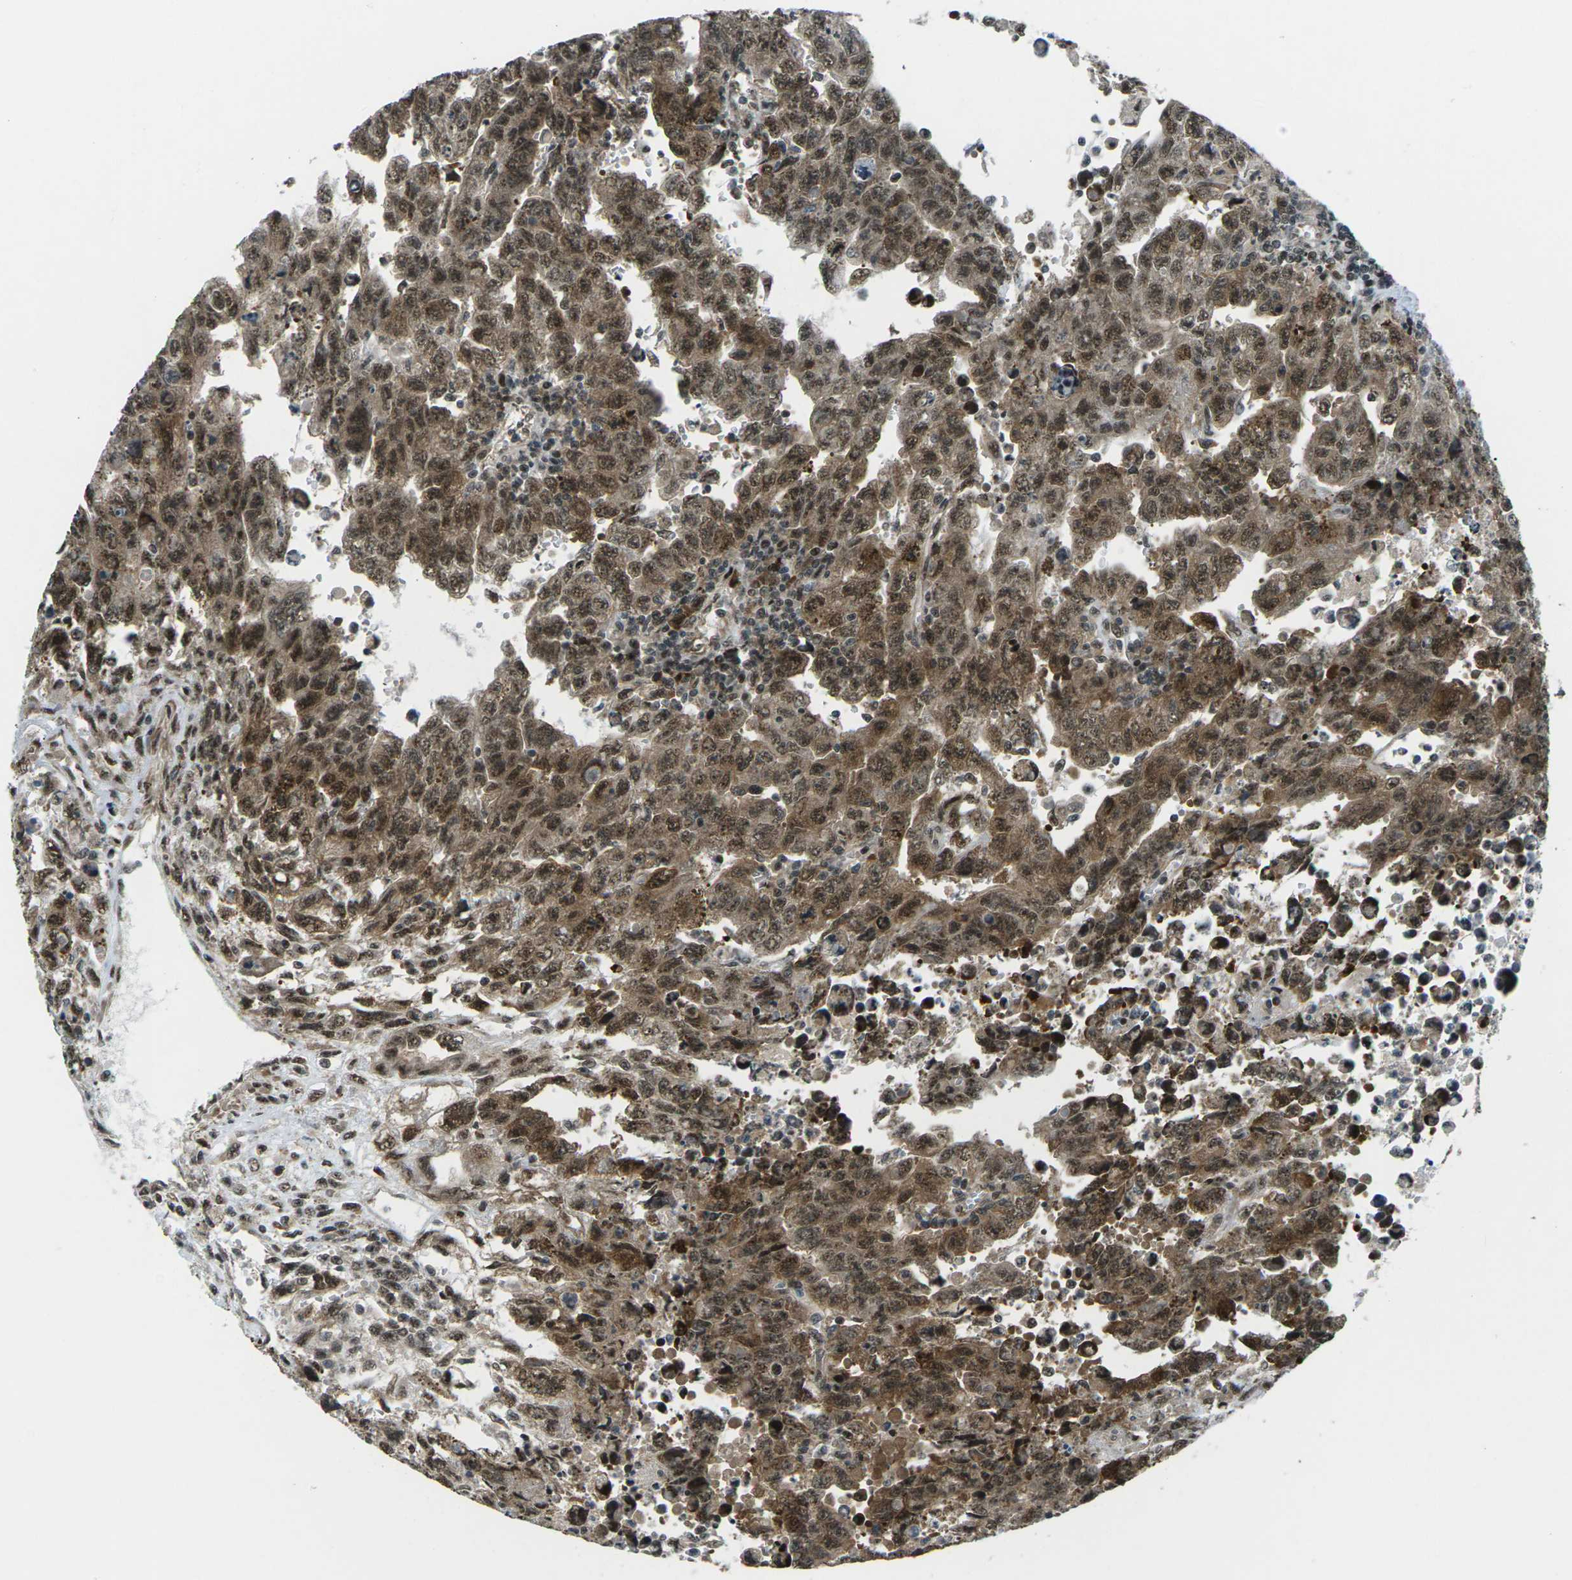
{"staining": {"intensity": "moderate", "quantity": ">75%", "location": "cytoplasmic/membranous,nuclear"}, "tissue": "testis cancer", "cell_type": "Tumor cells", "image_type": "cancer", "snomed": [{"axis": "morphology", "description": "Carcinoma, Embryonal, NOS"}, {"axis": "topography", "description": "Testis"}], "caption": "Tumor cells reveal medium levels of moderate cytoplasmic/membranous and nuclear staining in approximately >75% of cells in embryonal carcinoma (testis). The staining is performed using DAB (3,3'-diaminobenzidine) brown chromogen to label protein expression. The nuclei are counter-stained blue using hematoxylin.", "gene": "UBE2S", "patient": {"sex": "male", "age": 28}}